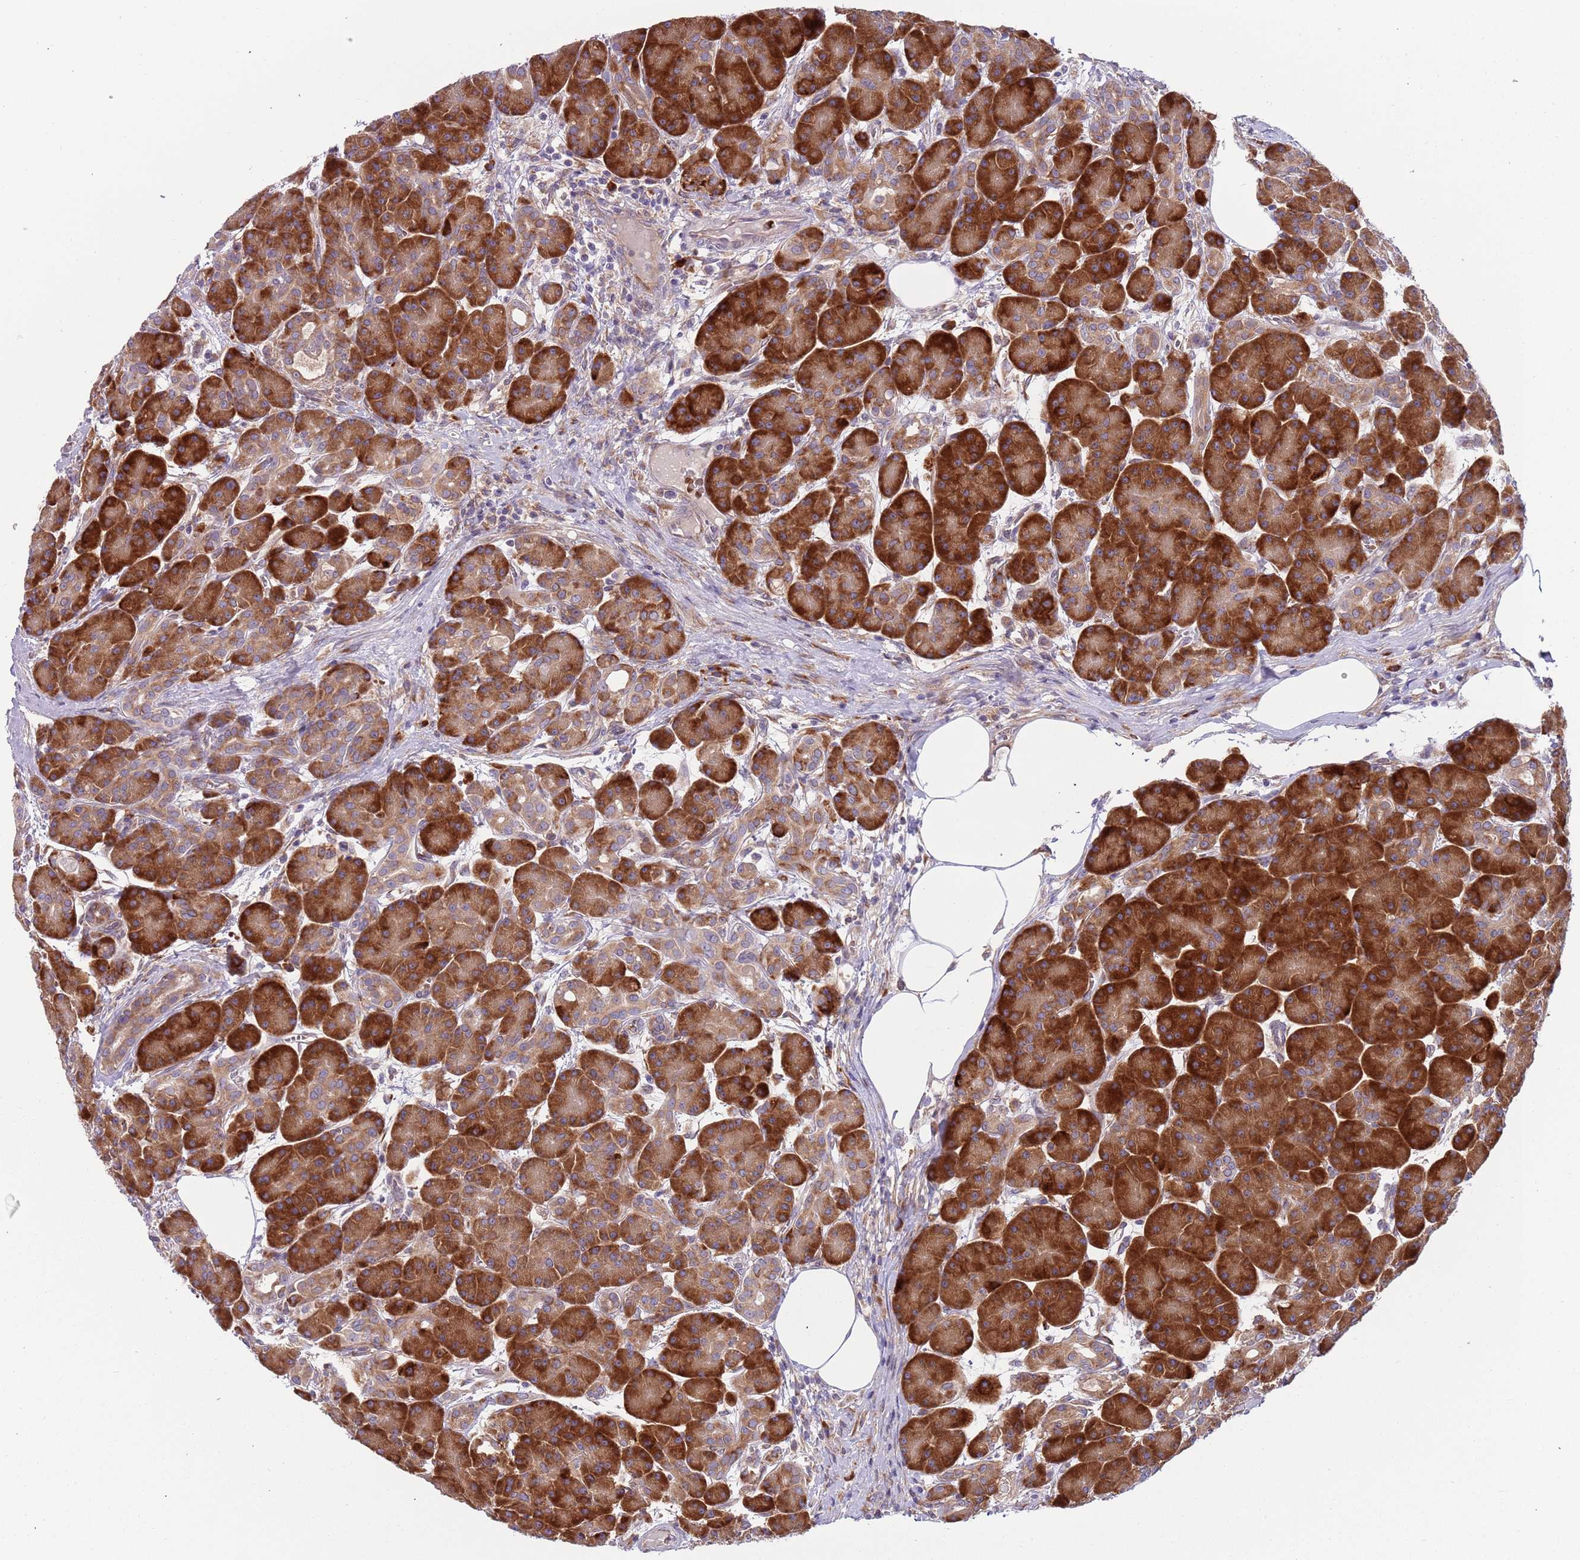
{"staining": {"intensity": "strong", "quantity": ">75%", "location": "cytoplasmic/membranous"}, "tissue": "pancreas", "cell_type": "Exocrine glandular cells", "image_type": "normal", "snomed": [{"axis": "morphology", "description": "Normal tissue, NOS"}, {"axis": "topography", "description": "Pancreas"}], "caption": "DAB immunohistochemical staining of unremarkable human pancreas shows strong cytoplasmic/membranous protein staining in approximately >75% of exocrine glandular cells.", "gene": "VWCE", "patient": {"sex": "male", "age": 63}}